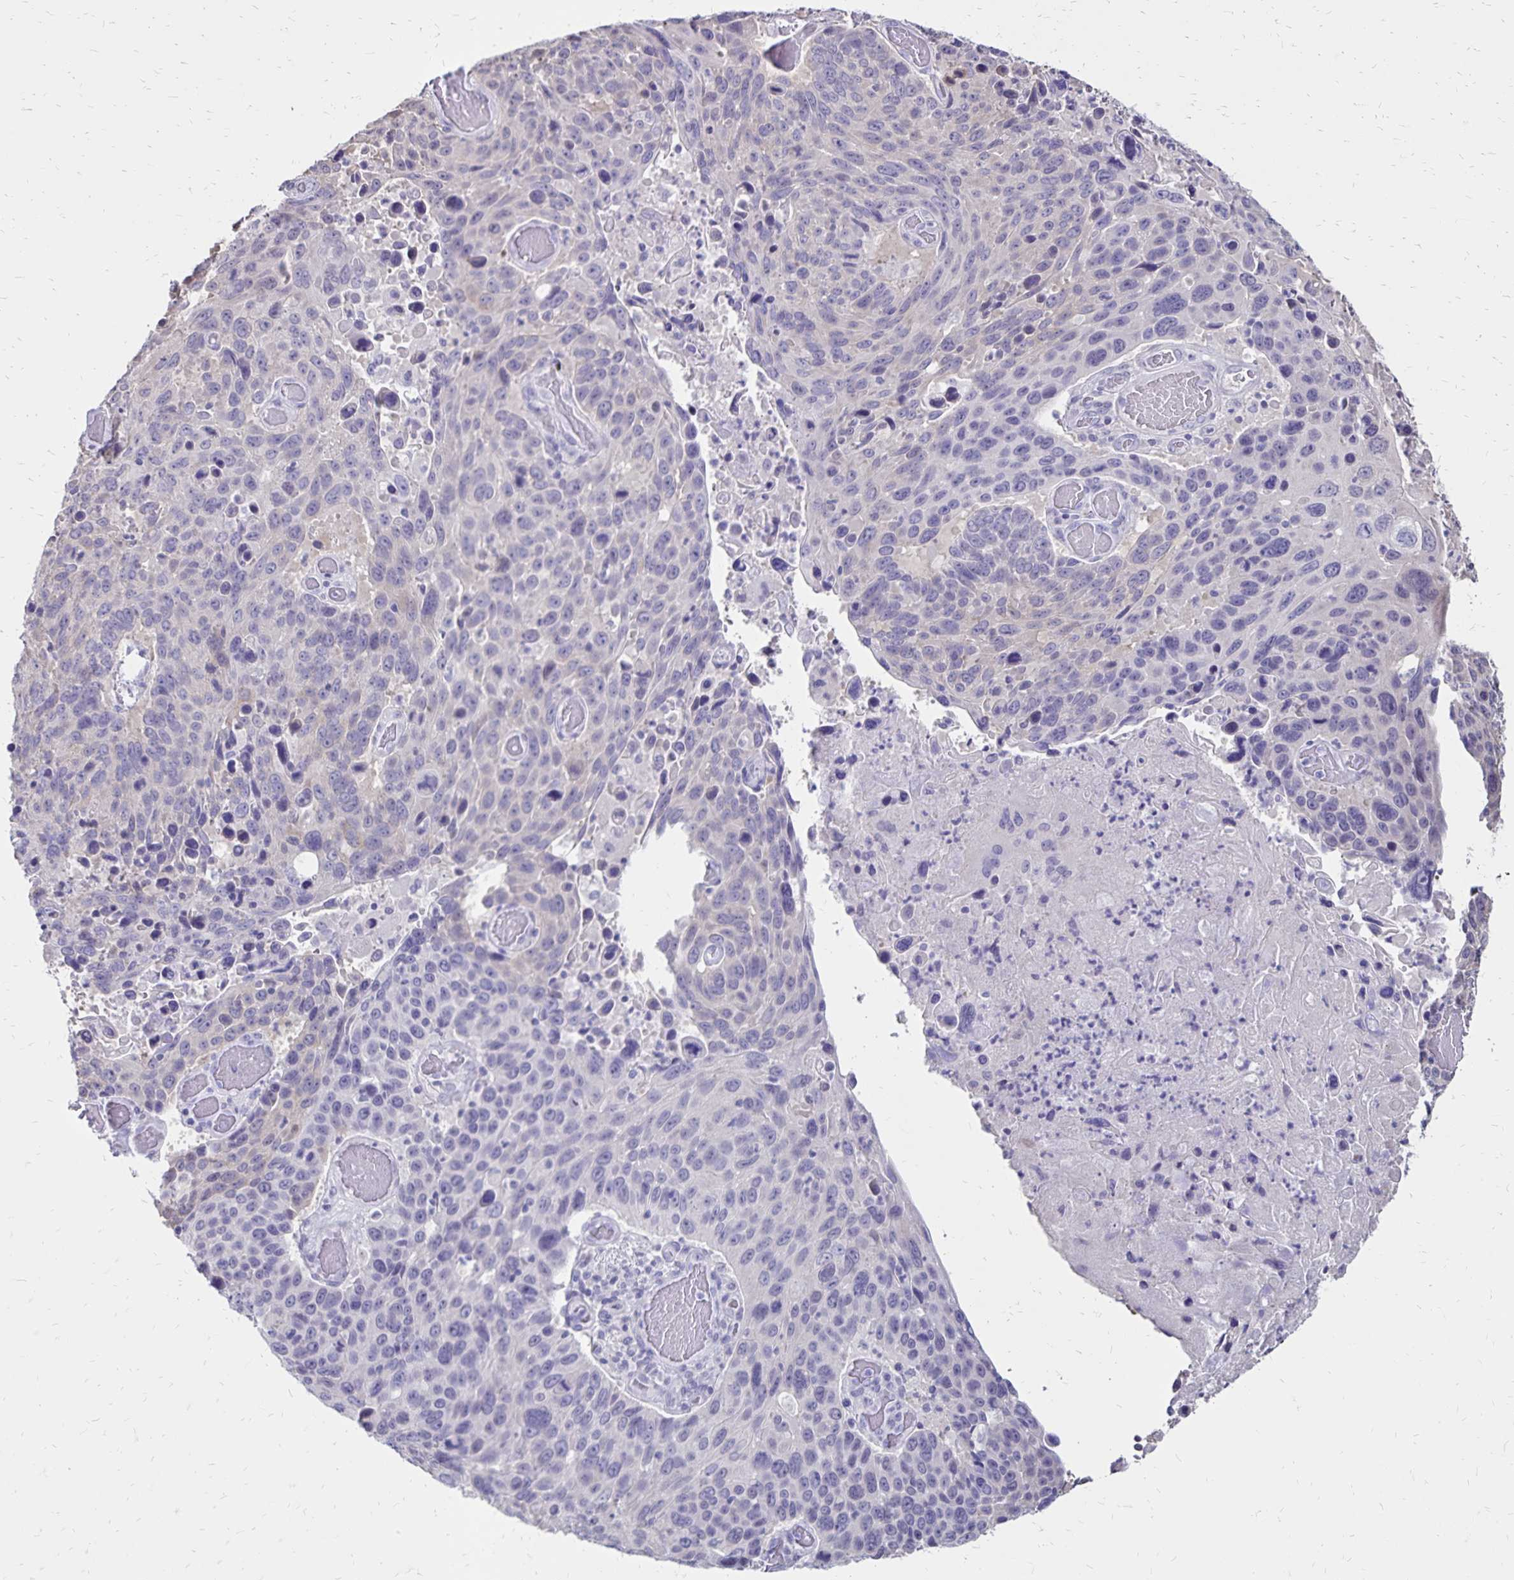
{"staining": {"intensity": "negative", "quantity": "none", "location": "none"}, "tissue": "lung cancer", "cell_type": "Tumor cells", "image_type": "cancer", "snomed": [{"axis": "morphology", "description": "Squamous cell carcinoma, NOS"}, {"axis": "topography", "description": "Lung"}], "caption": "Tumor cells show no significant protein staining in lung cancer (squamous cell carcinoma).", "gene": "SH3GL3", "patient": {"sex": "male", "age": 68}}